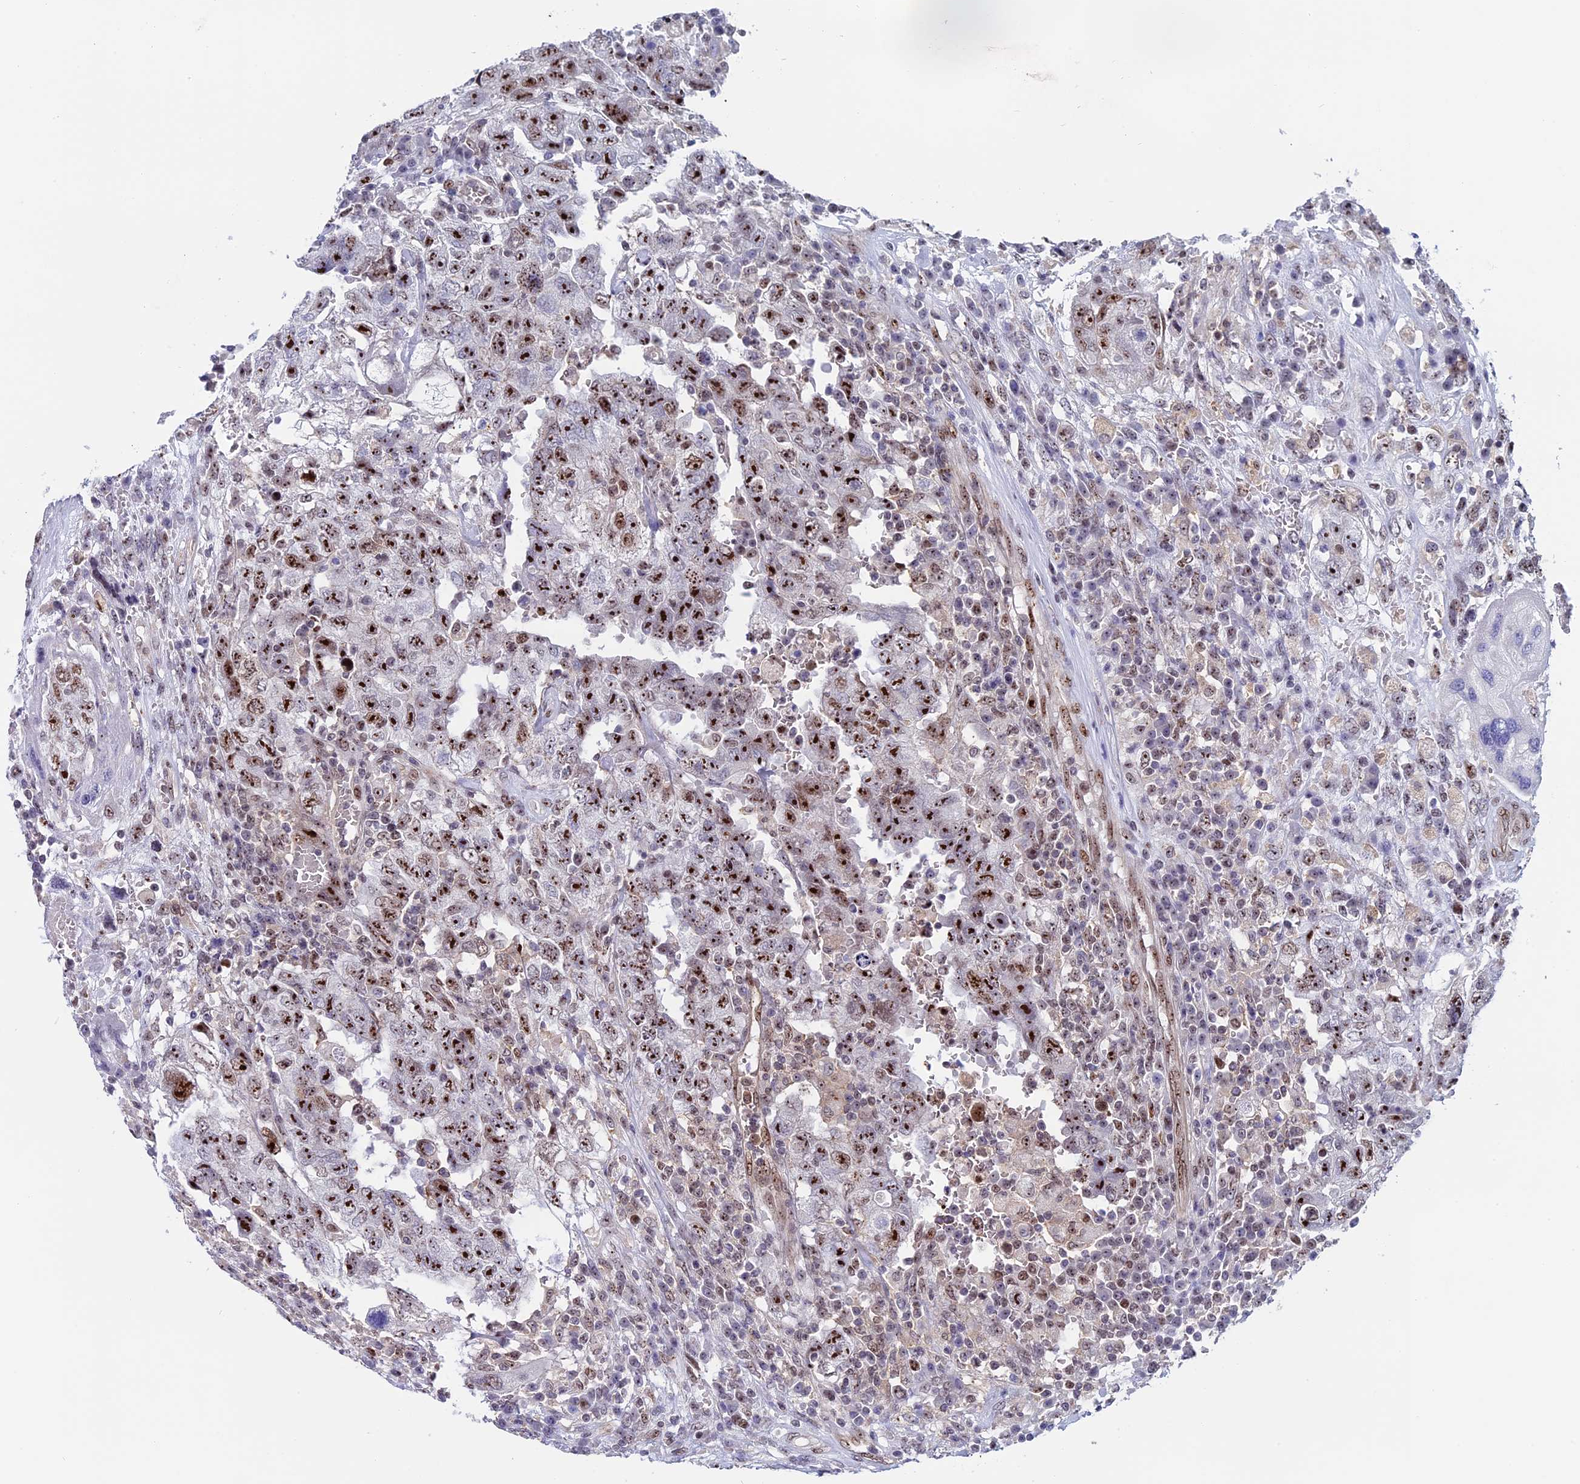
{"staining": {"intensity": "moderate", "quantity": ">75%", "location": "nuclear"}, "tissue": "testis cancer", "cell_type": "Tumor cells", "image_type": "cancer", "snomed": [{"axis": "morphology", "description": "Carcinoma, Embryonal, NOS"}, {"axis": "topography", "description": "Testis"}], "caption": "Immunohistochemical staining of human testis embryonal carcinoma demonstrates medium levels of moderate nuclear protein staining in about >75% of tumor cells. The protein is stained brown, and the nuclei are stained in blue (DAB IHC with brightfield microscopy, high magnification).", "gene": "CCDC86", "patient": {"sex": "male", "age": 26}}